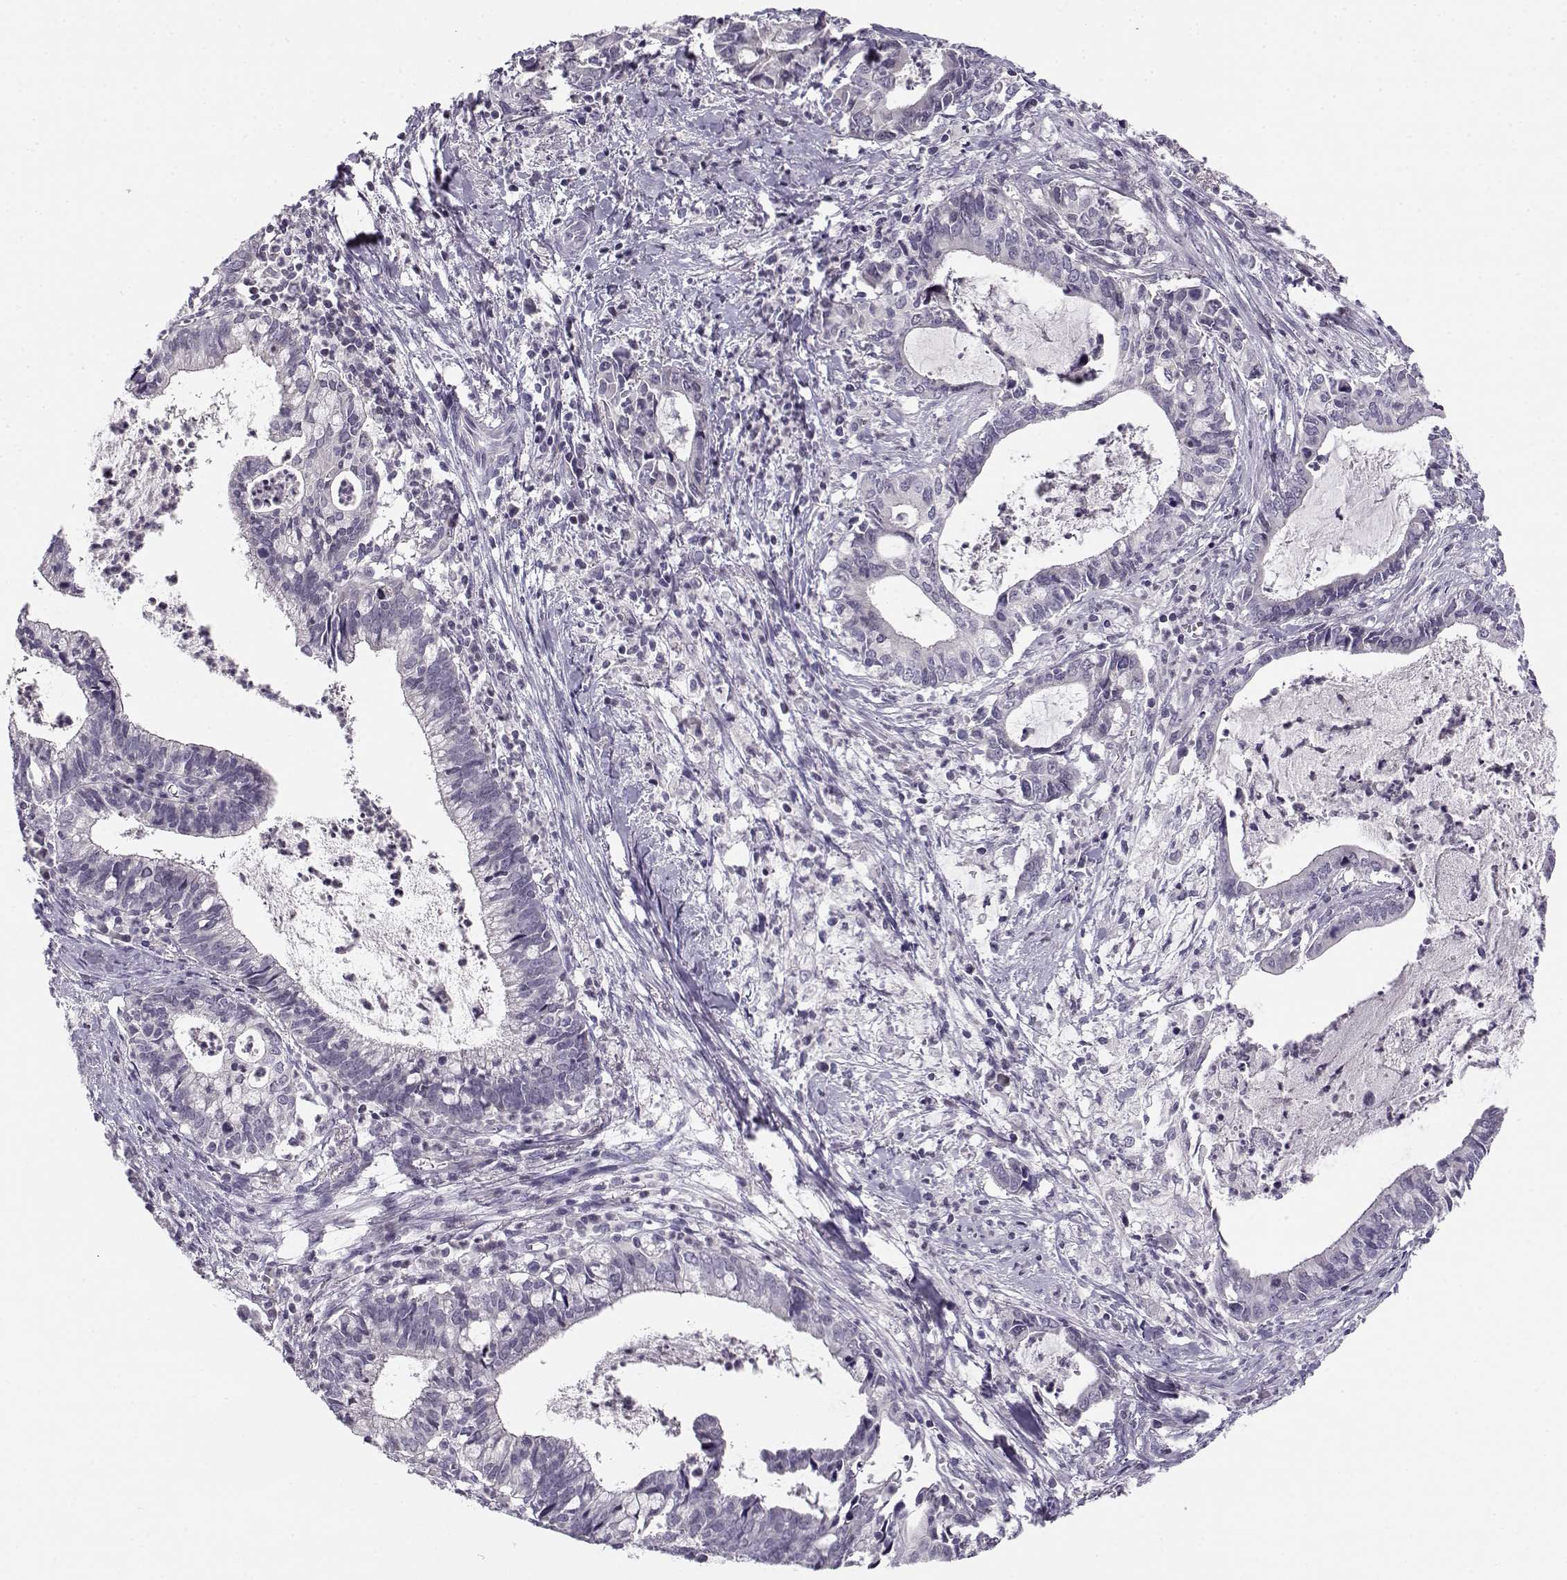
{"staining": {"intensity": "negative", "quantity": "none", "location": "none"}, "tissue": "cervical cancer", "cell_type": "Tumor cells", "image_type": "cancer", "snomed": [{"axis": "morphology", "description": "Adenocarcinoma, NOS"}, {"axis": "topography", "description": "Cervix"}], "caption": "Immunohistochemical staining of cervical cancer shows no significant expression in tumor cells. Brightfield microscopy of immunohistochemistry stained with DAB (brown) and hematoxylin (blue), captured at high magnification.", "gene": "DDX25", "patient": {"sex": "female", "age": 42}}